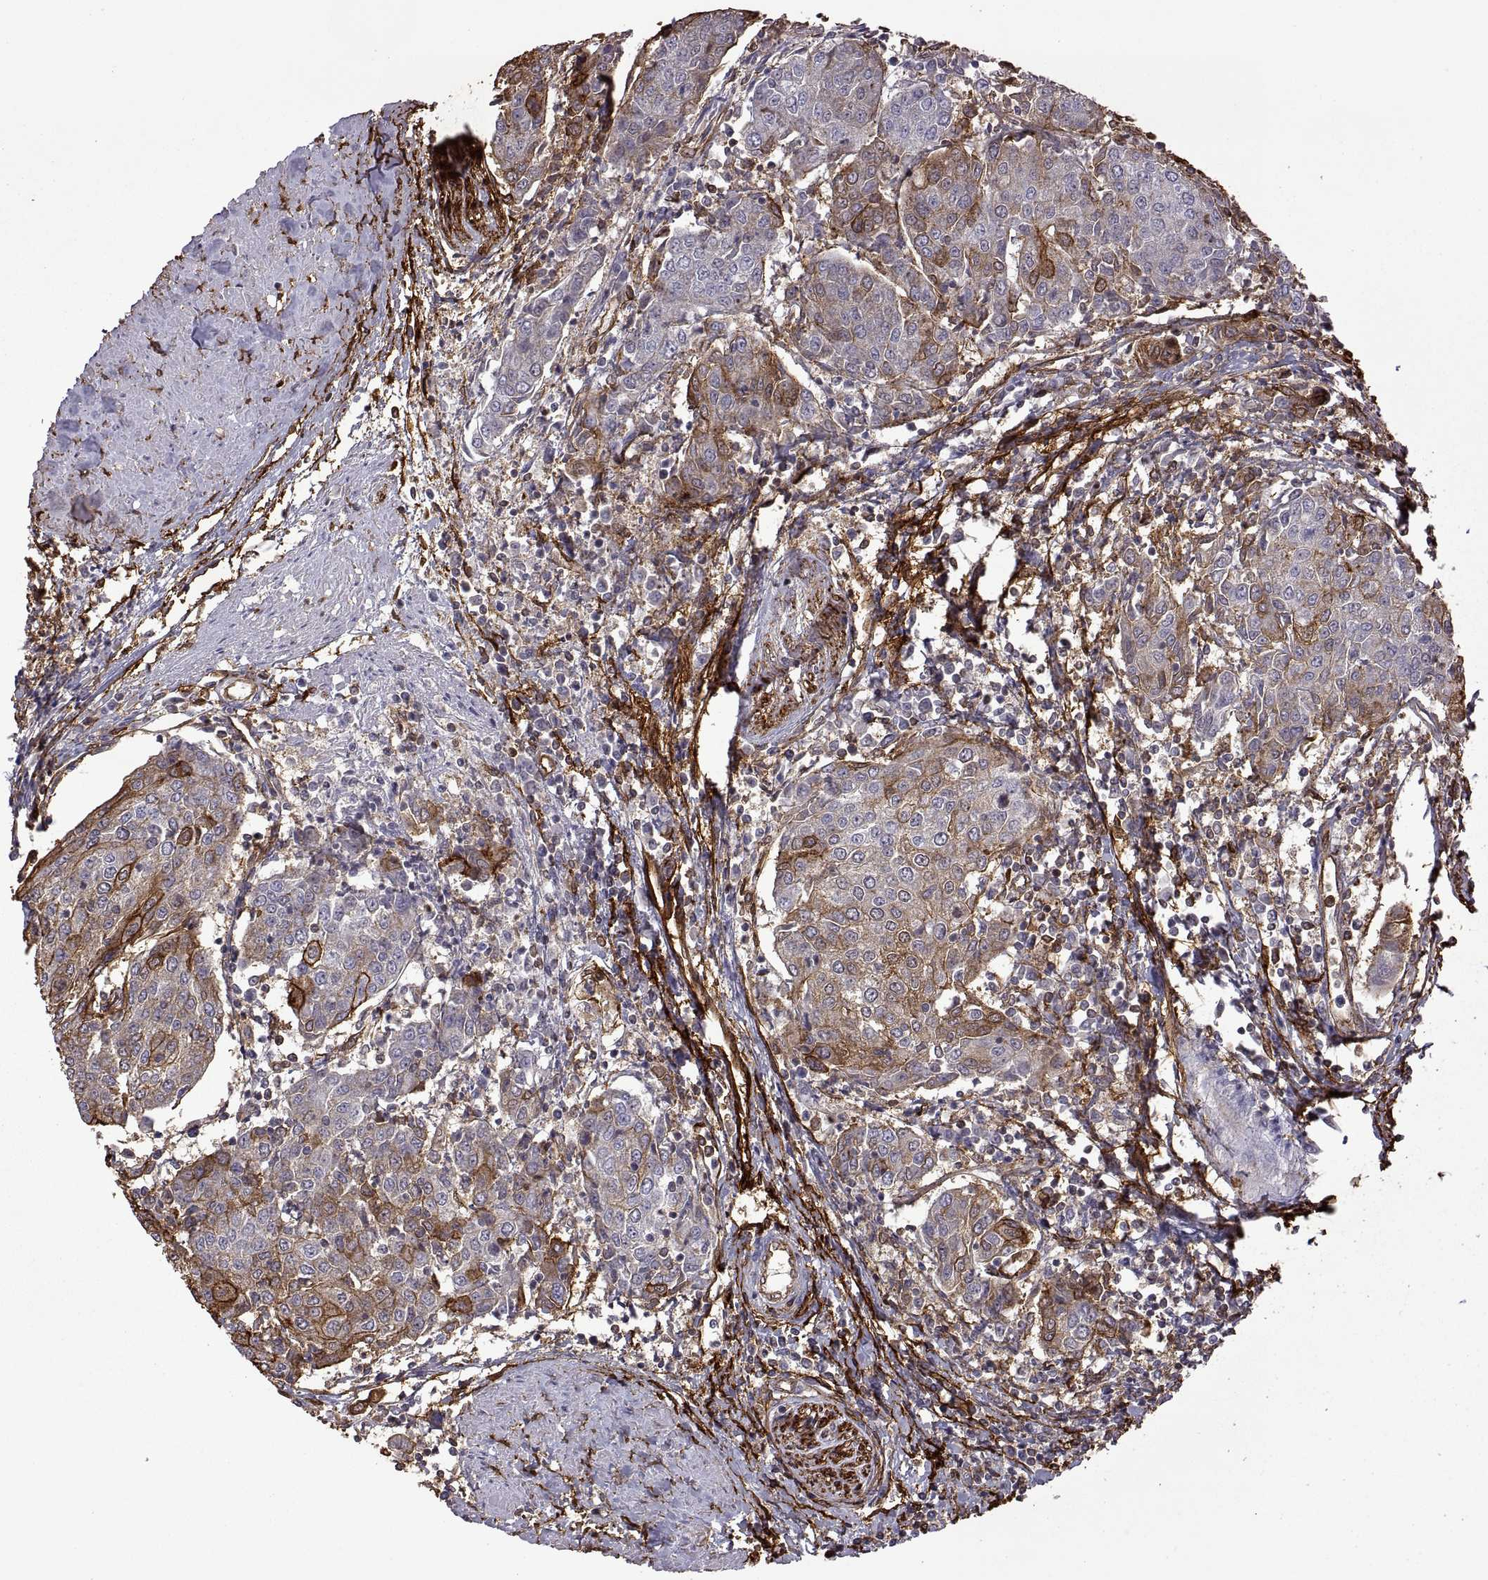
{"staining": {"intensity": "moderate", "quantity": "25%-75%", "location": "cytoplasmic/membranous"}, "tissue": "urothelial cancer", "cell_type": "Tumor cells", "image_type": "cancer", "snomed": [{"axis": "morphology", "description": "Urothelial carcinoma, High grade"}, {"axis": "topography", "description": "Urinary bladder"}], "caption": "Tumor cells exhibit medium levels of moderate cytoplasmic/membranous staining in approximately 25%-75% of cells in human high-grade urothelial carcinoma.", "gene": "S100A10", "patient": {"sex": "female", "age": 85}}